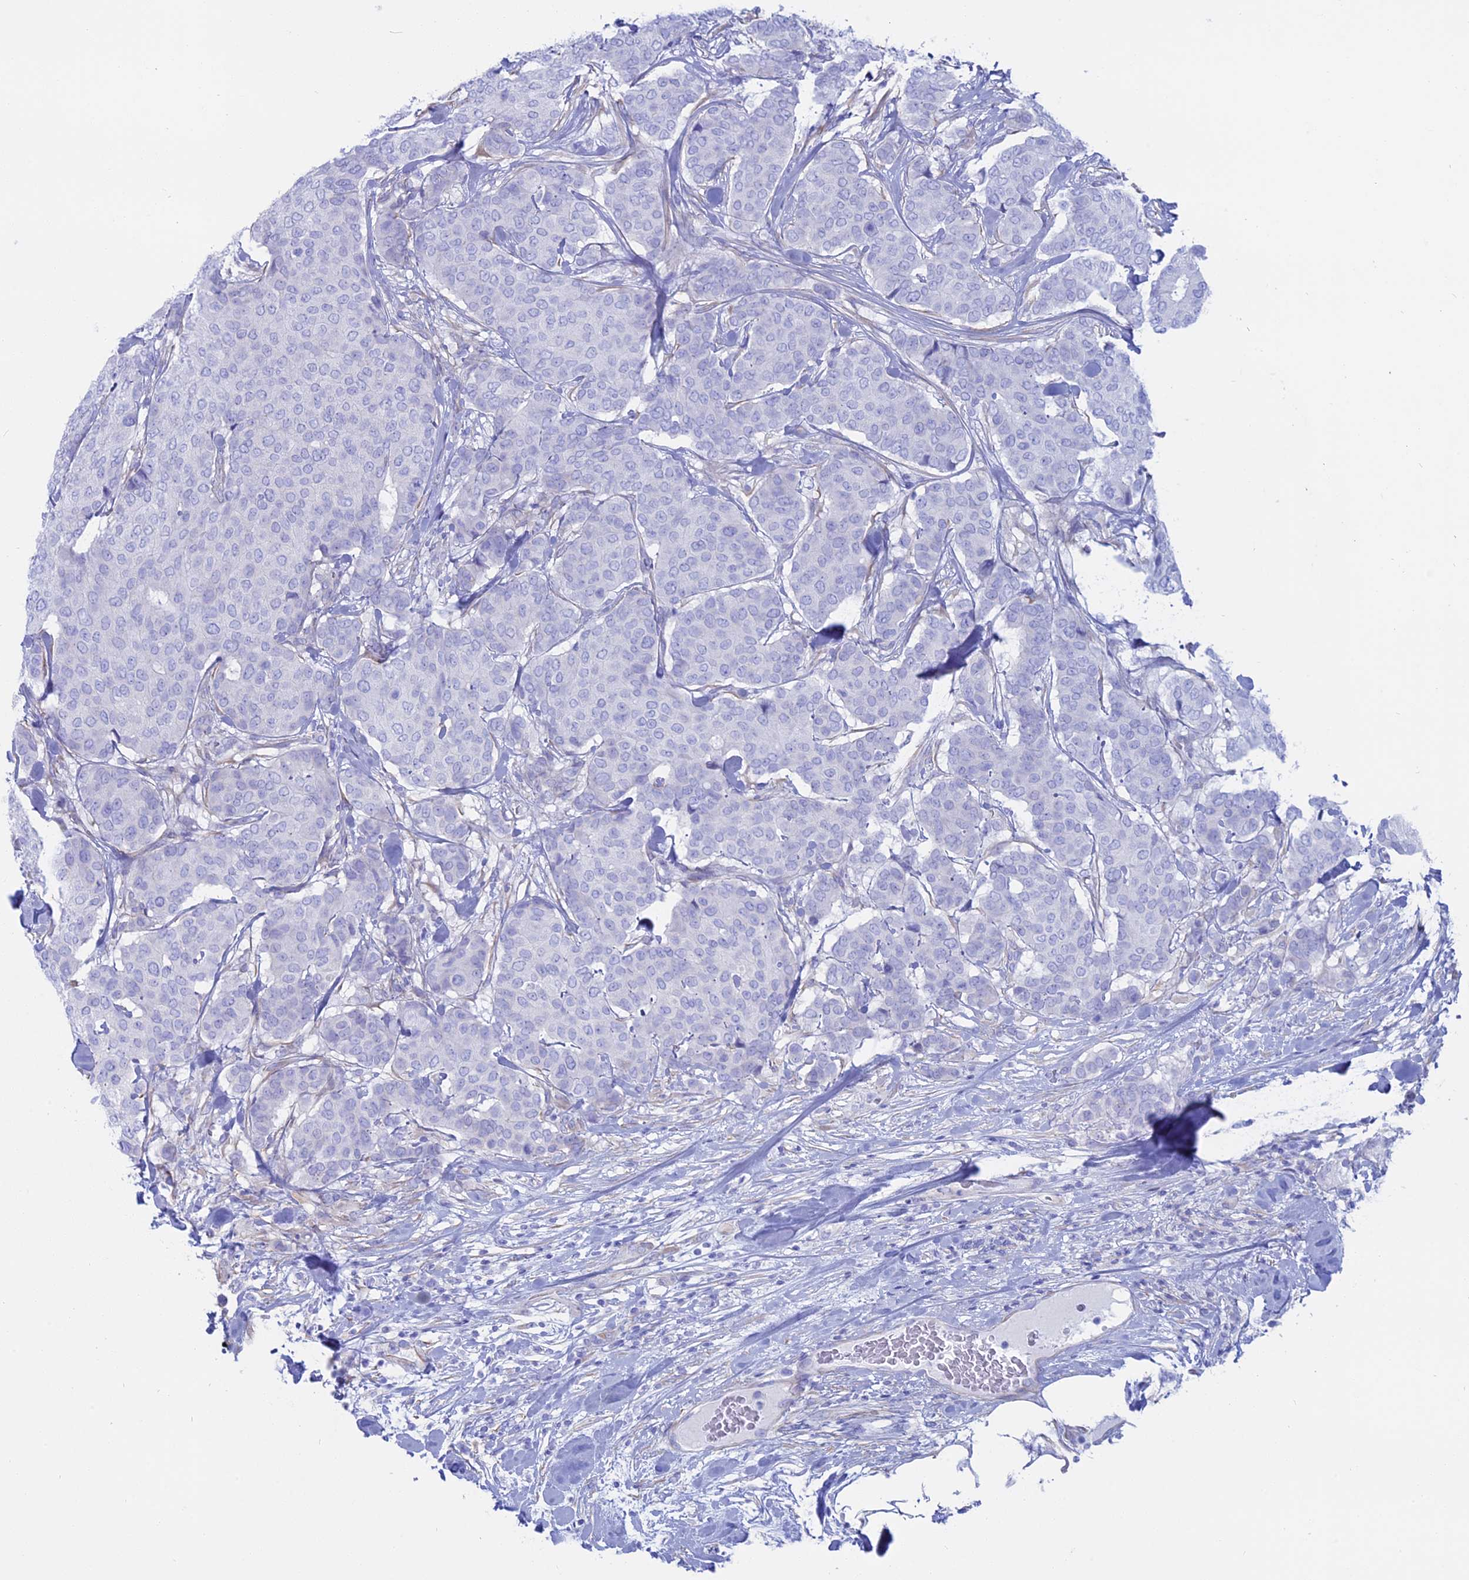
{"staining": {"intensity": "negative", "quantity": "none", "location": "none"}, "tissue": "breast cancer", "cell_type": "Tumor cells", "image_type": "cancer", "snomed": [{"axis": "morphology", "description": "Duct carcinoma"}, {"axis": "topography", "description": "Breast"}], "caption": "High magnification brightfield microscopy of infiltrating ductal carcinoma (breast) stained with DAB (3,3'-diaminobenzidine) (brown) and counterstained with hematoxylin (blue): tumor cells show no significant expression. (DAB (3,3'-diaminobenzidine) immunohistochemistry visualized using brightfield microscopy, high magnification).", "gene": "OR2AE1", "patient": {"sex": "female", "age": 75}}